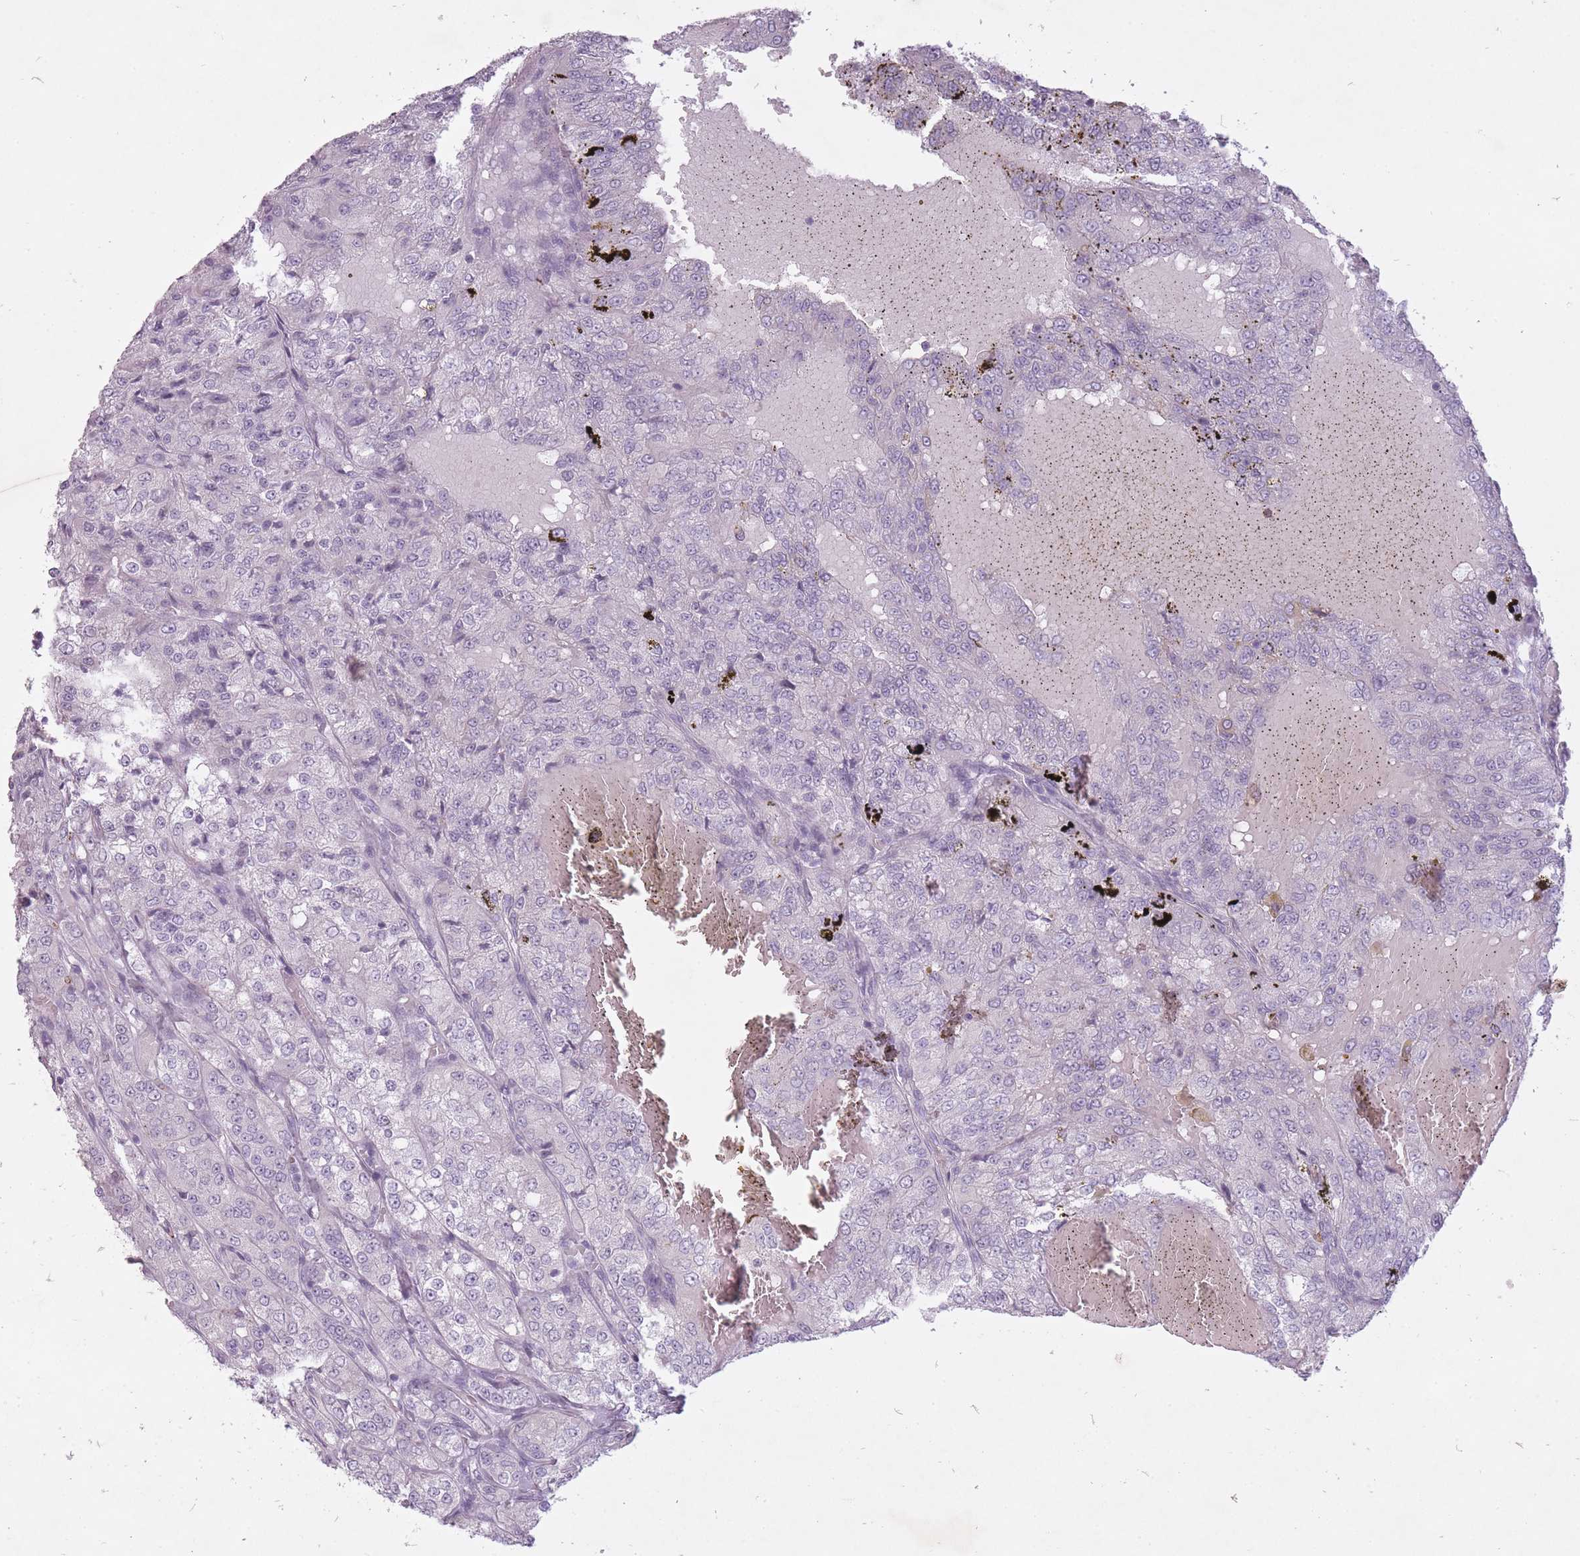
{"staining": {"intensity": "negative", "quantity": "none", "location": "none"}, "tissue": "renal cancer", "cell_type": "Tumor cells", "image_type": "cancer", "snomed": [{"axis": "morphology", "description": "Adenocarcinoma, NOS"}, {"axis": "topography", "description": "Kidney"}], "caption": "Renal cancer (adenocarcinoma) was stained to show a protein in brown. There is no significant expression in tumor cells. (IHC, brightfield microscopy, high magnification).", "gene": "FAM43B", "patient": {"sex": "female", "age": 63}}